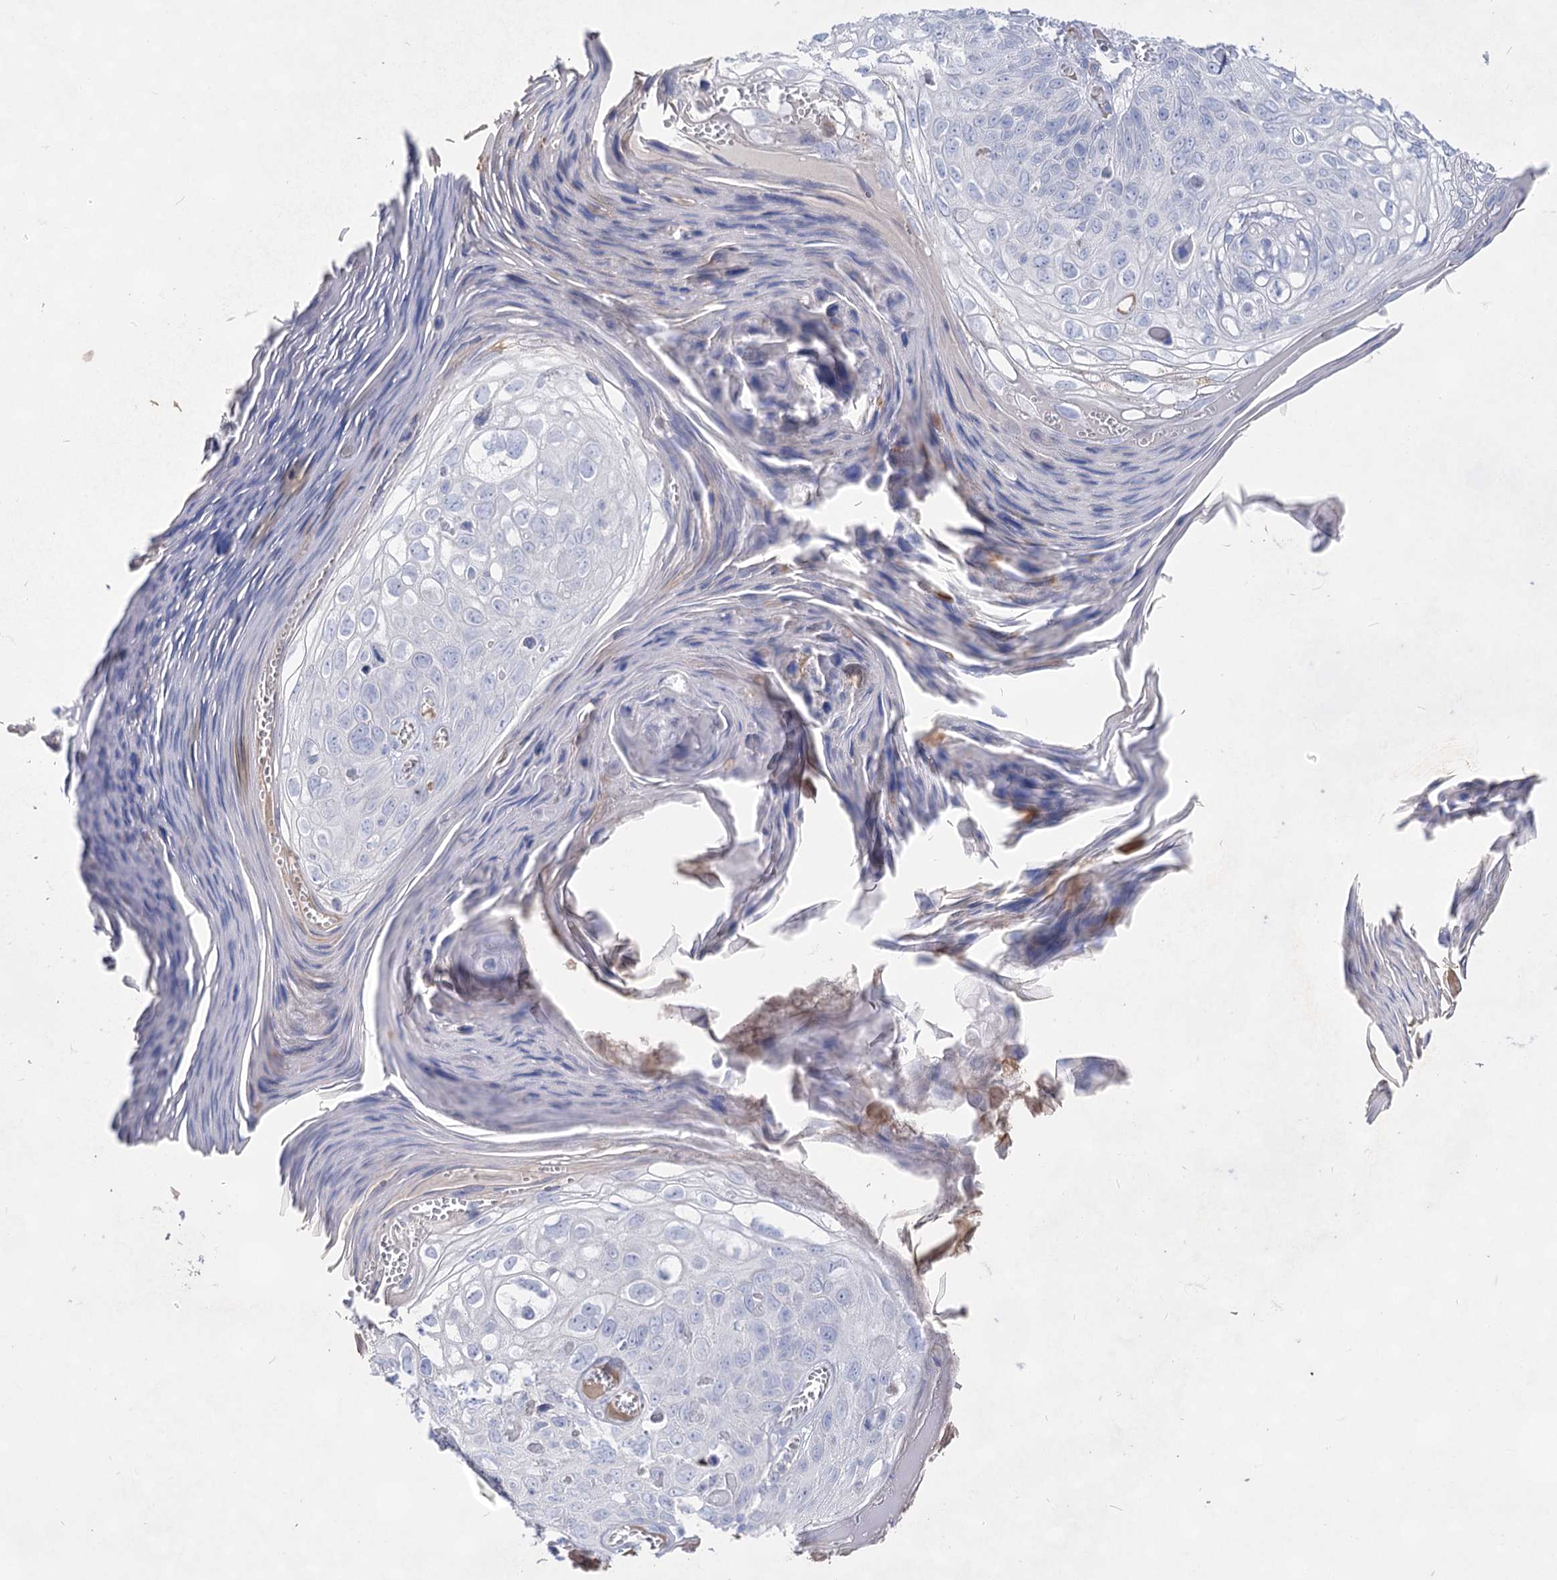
{"staining": {"intensity": "negative", "quantity": "none", "location": "none"}, "tissue": "skin cancer", "cell_type": "Tumor cells", "image_type": "cancer", "snomed": [{"axis": "morphology", "description": "Squamous cell carcinoma, NOS"}, {"axis": "topography", "description": "Skin"}], "caption": "Human skin cancer stained for a protein using immunohistochemistry shows no staining in tumor cells.", "gene": "ACRV1", "patient": {"sex": "female", "age": 90}}